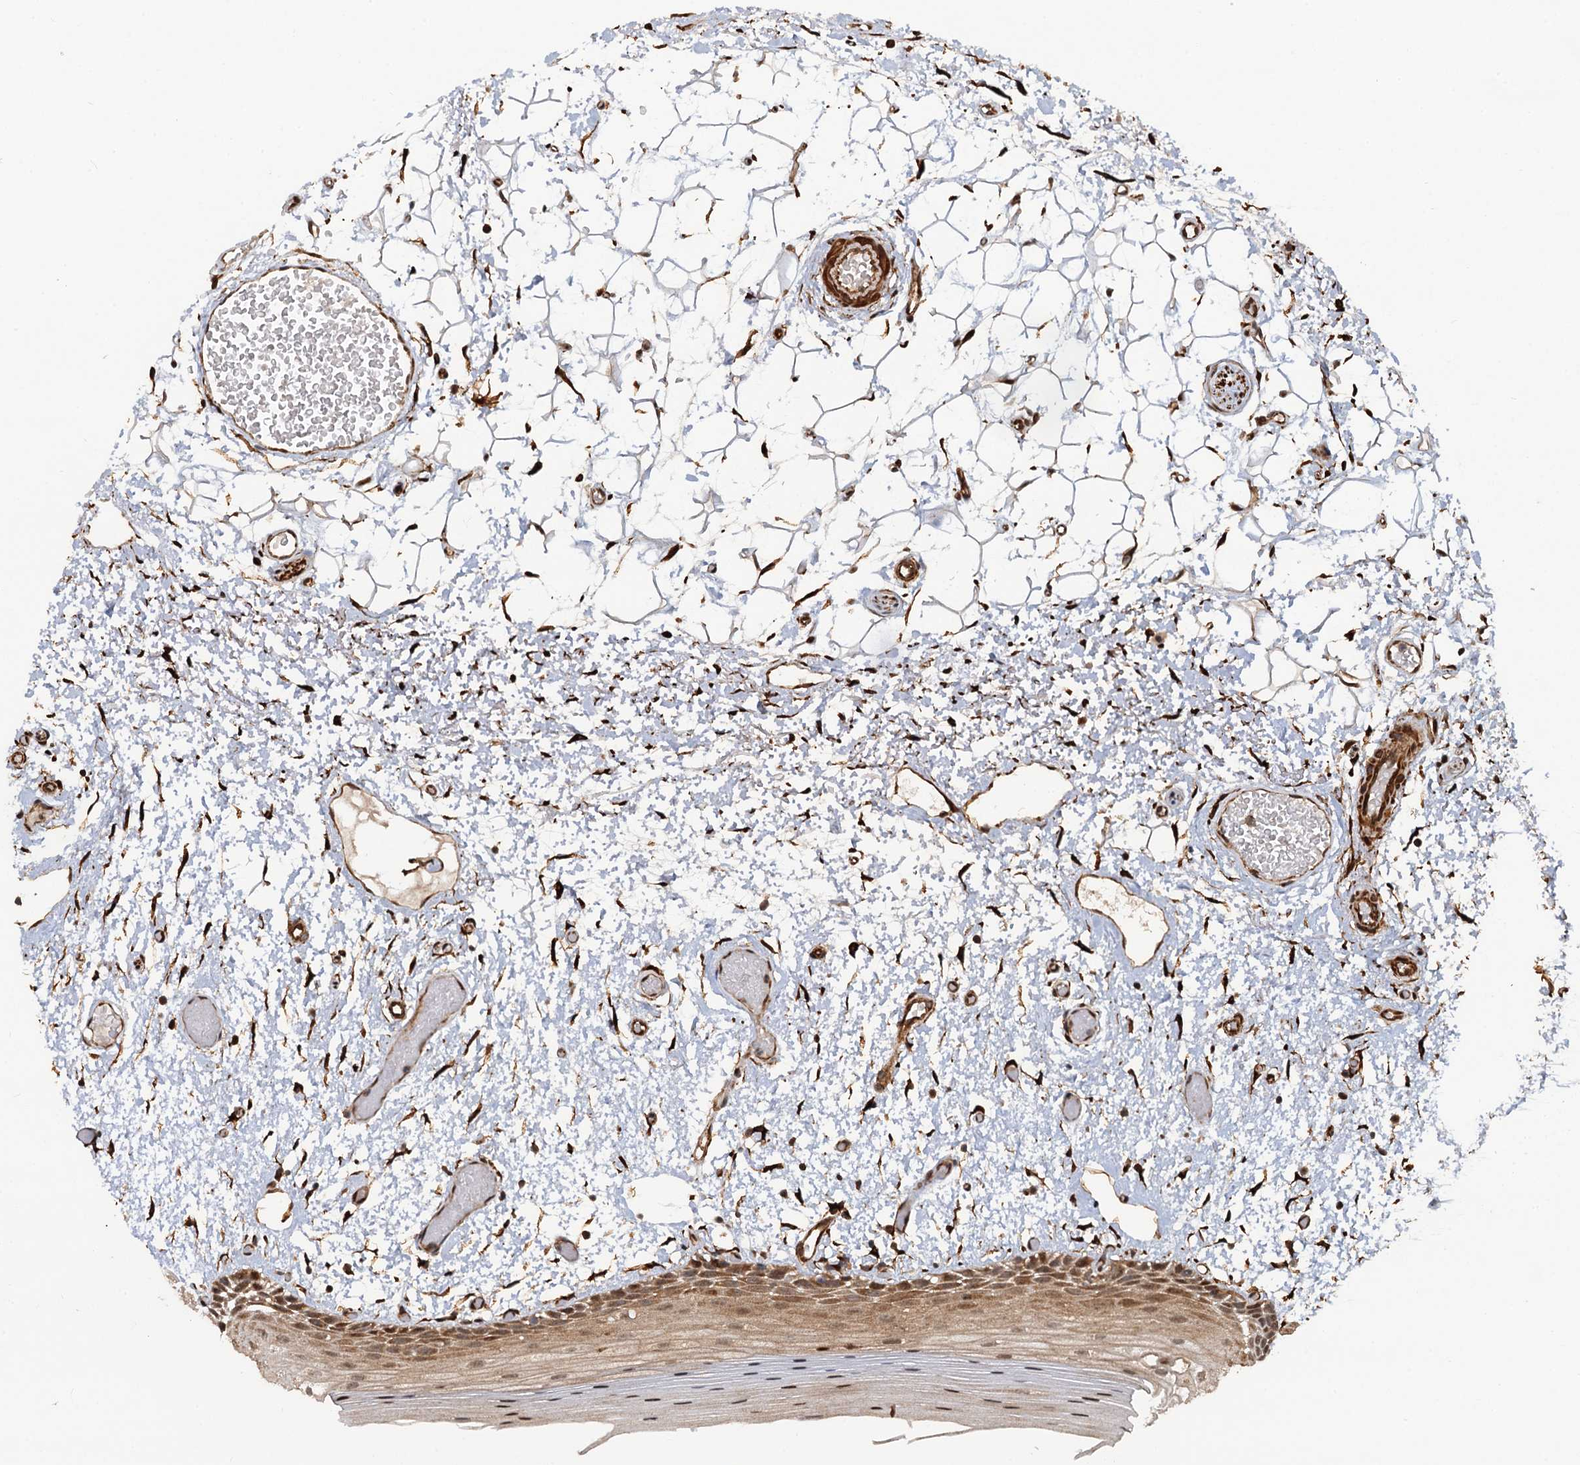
{"staining": {"intensity": "moderate", "quantity": ">75%", "location": "cytoplasmic/membranous,nuclear"}, "tissue": "oral mucosa", "cell_type": "Squamous epithelial cells", "image_type": "normal", "snomed": [{"axis": "morphology", "description": "Normal tissue, NOS"}, {"axis": "topography", "description": "Oral tissue"}], "caption": "Brown immunohistochemical staining in normal oral mucosa reveals moderate cytoplasmic/membranous,nuclear positivity in about >75% of squamous epithelial cells. Nuclei are stained in blue.", "gene": "SNRNP25", "patient": {"sex": "male", "age": 52}}